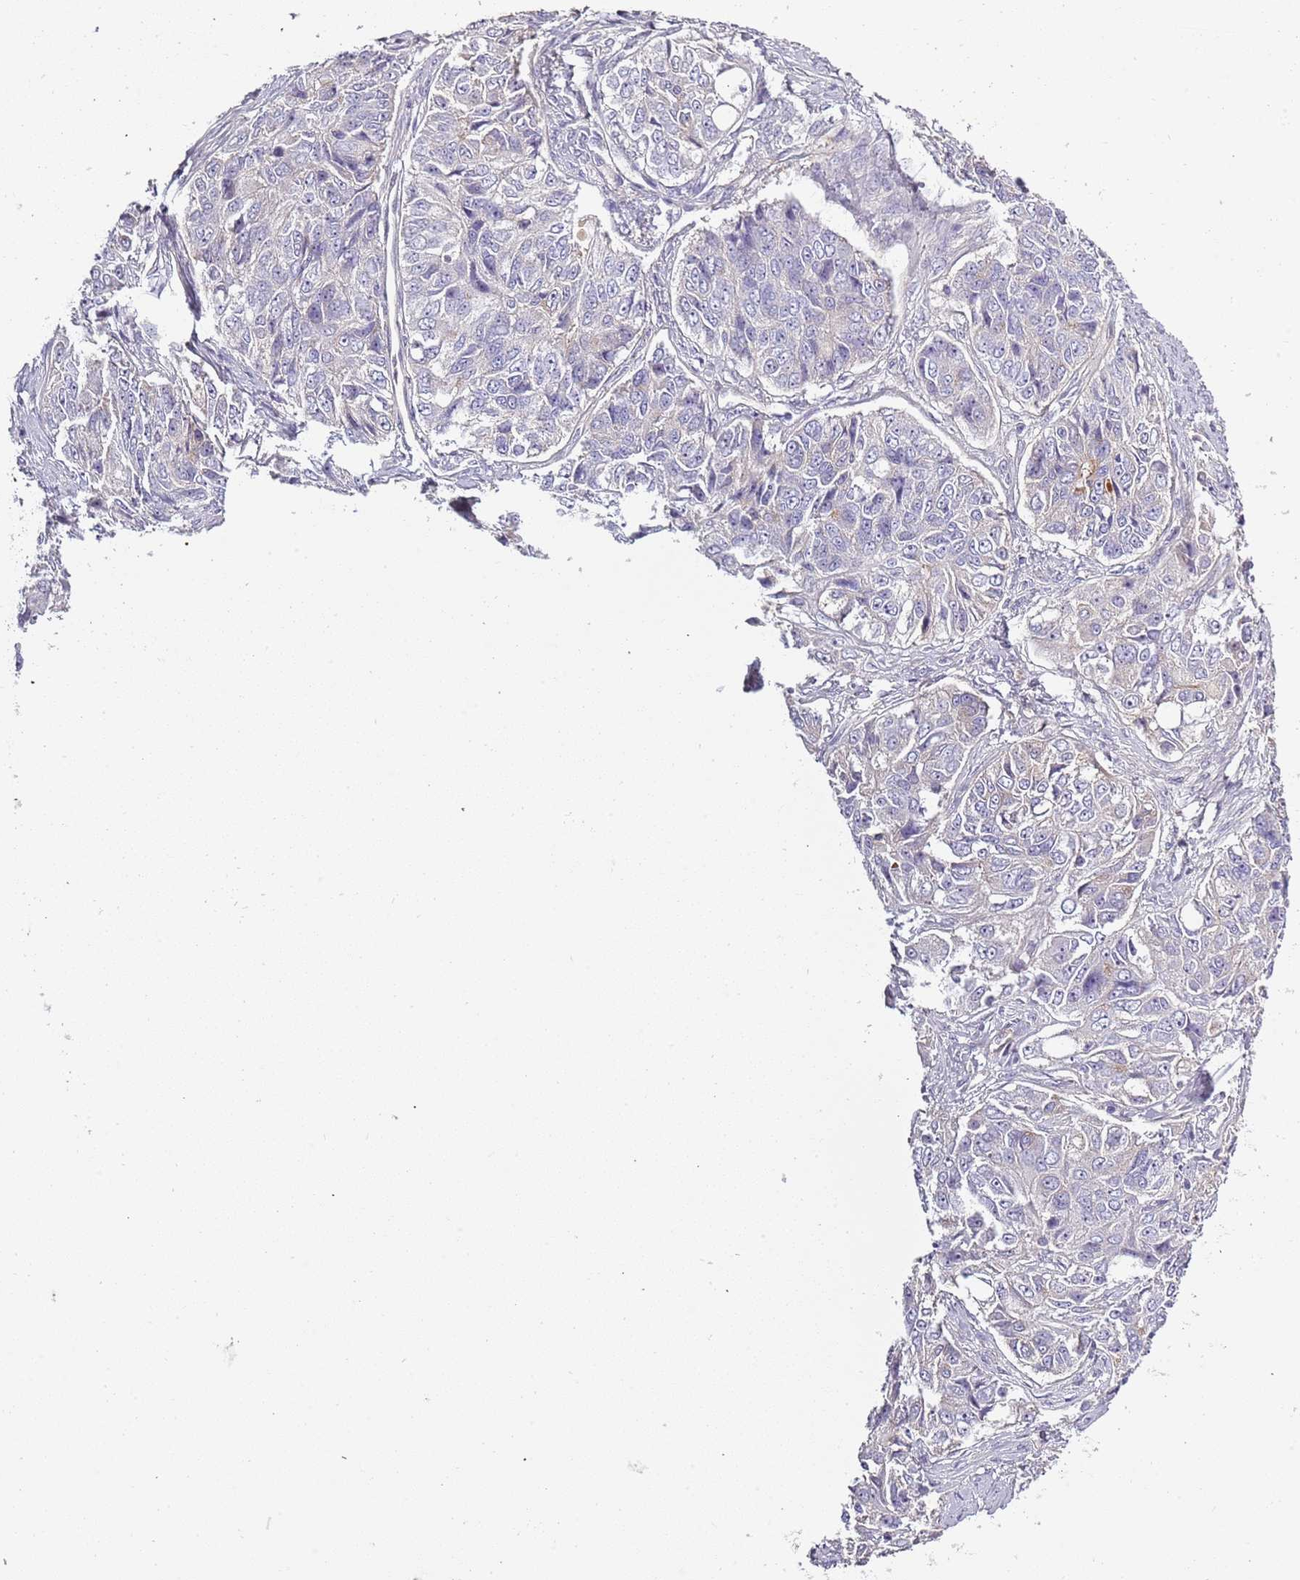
{"staining": {"intensity": "negative", "quantity": "none", "location": "none"}, "tissue": "ovarian cancer", "cell_type": "Tumor cells", "image_type": "cancer", "snomed": [{"axis": "morphology", "description": "Carcinoma, endometroid"}, {"axis": "topography", "description": "Ovary"}], "caption": "Immunohistochemistry (IHC) of human ovarian cancer displays no staining in tumor cells.", "gene": "TNFRSF6B", "patient": {"sex": "female", "age": 51}}